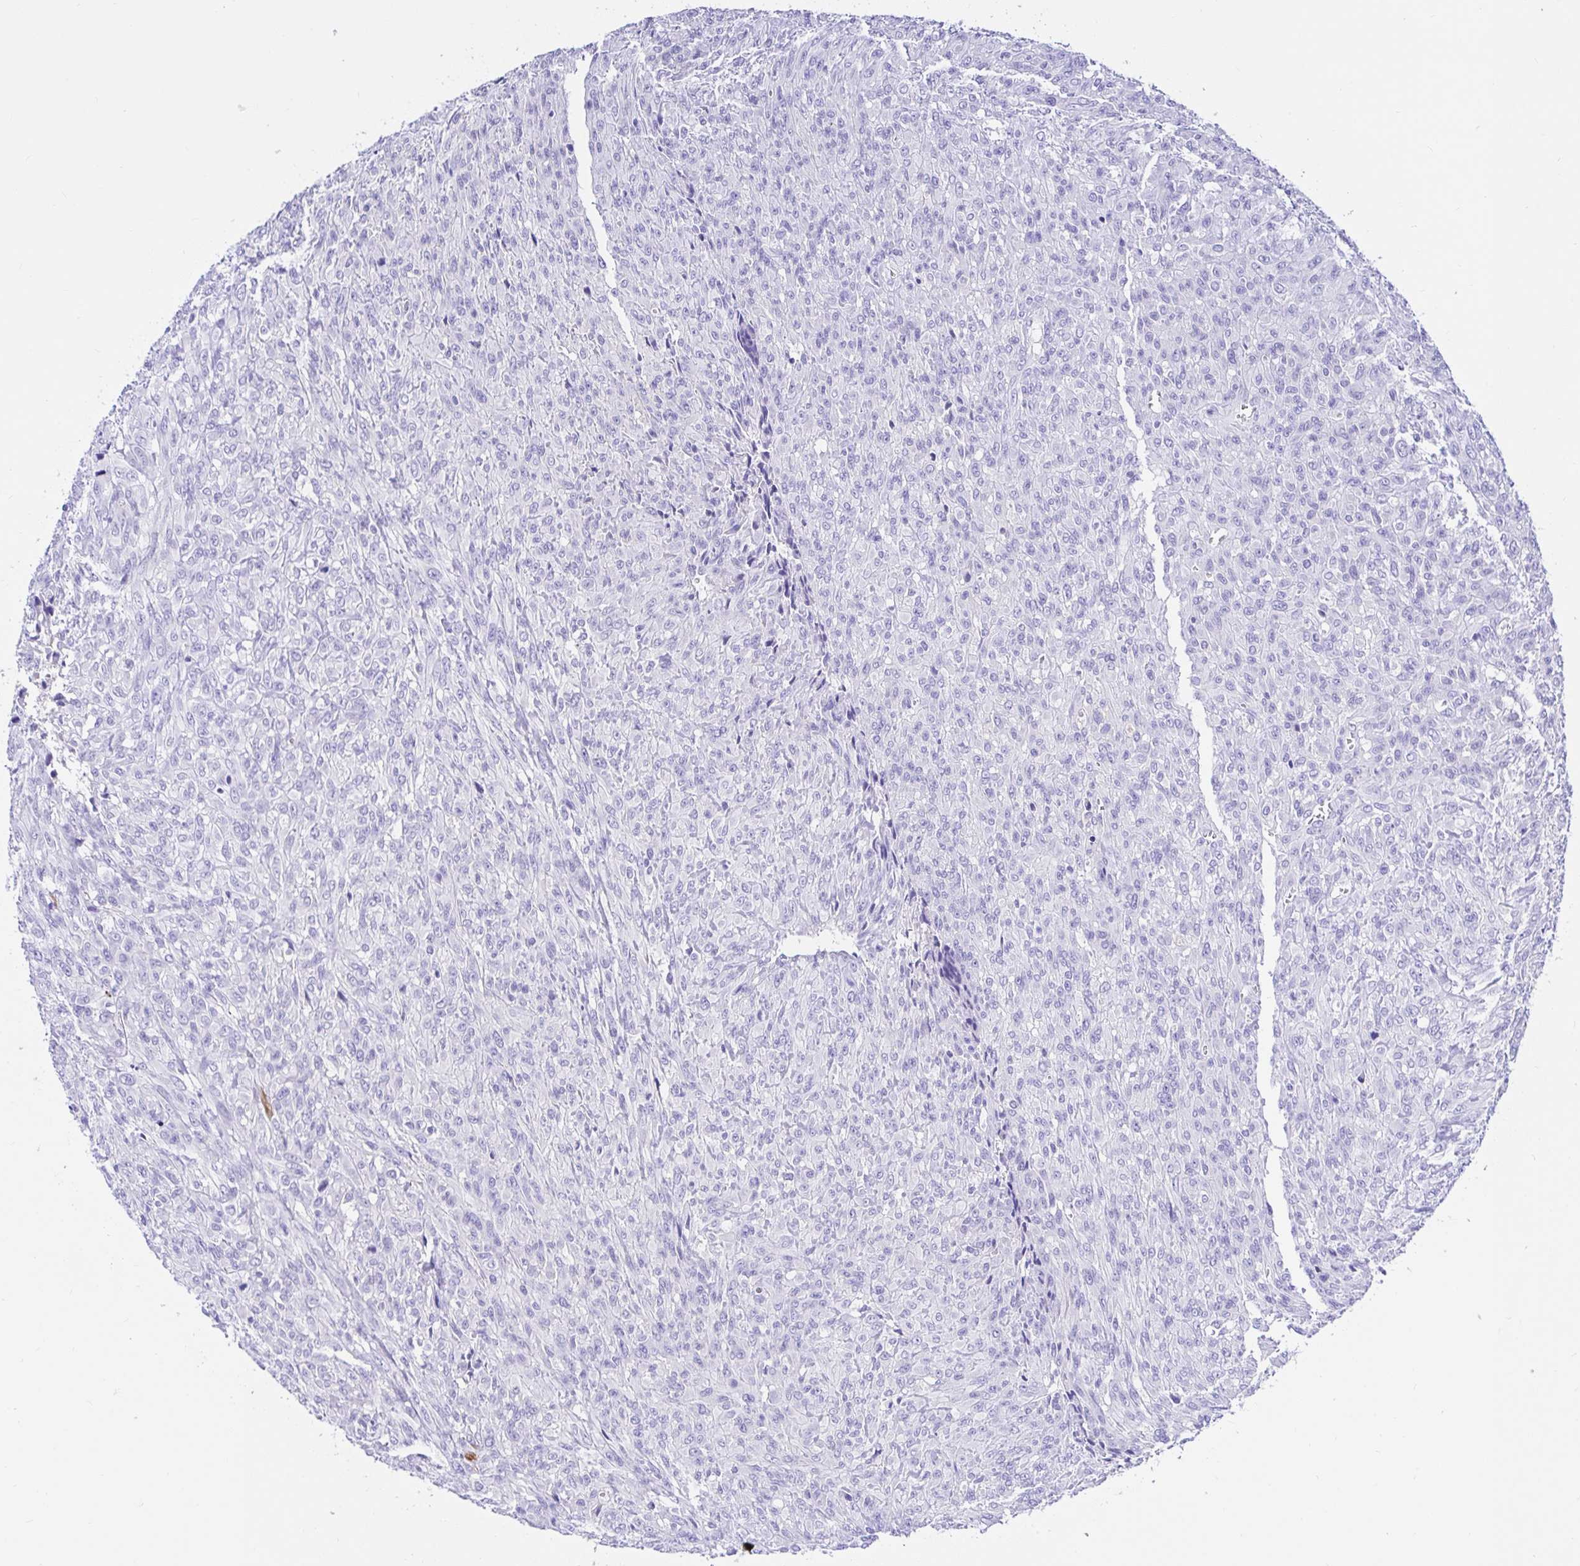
{"staining": {"intensity": "negative", "quantity": "none", "location": "none"}, "tissue": "renal cancer", "cell_type": "Tumor cells", "image_type": "cancer", "snomed": [{"axis": "morphology", "description": "Adenocarcinoma, NOS"}, {"axis": "topography", "description": "Kidney"}], "caption": "Tumor cells show no significant staining in renal cancer.", "gene": "BACE2", "patient": {"sex": "male", "age": 58}}